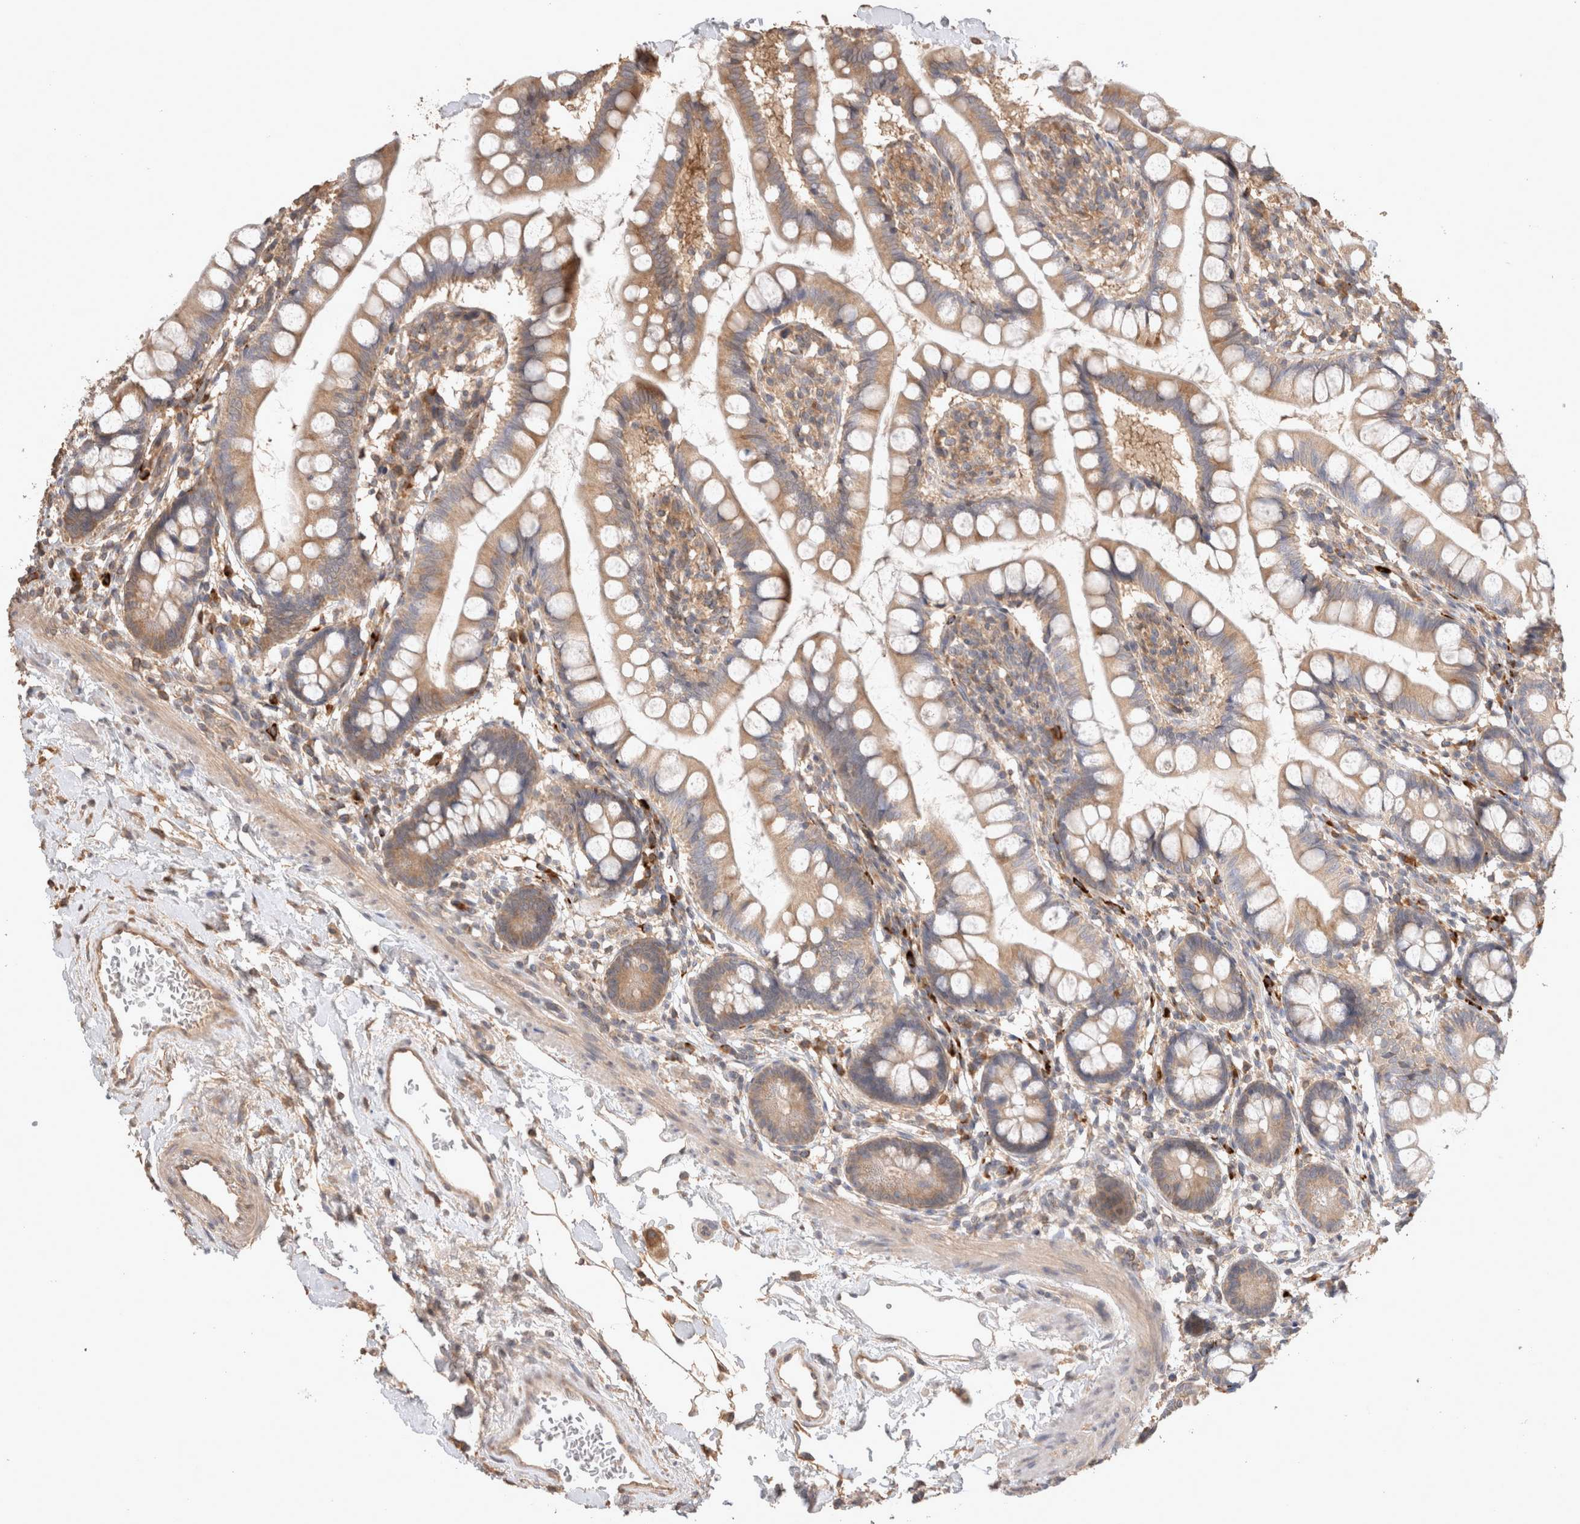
{"staining": {"intensity": "moderate", "quantity": ">75%", "location": "cytoplasmic/membranous"}, "tissue": "small intestine", "cell_type": "Glandular cells", "image_type": "normal", "snomed": [{"axis": "morphology", "description": "Normal tissue, NOS"}, {"axis": "topography", "description": "Small intestine"}], "caption": "Unremarkable small intestine exhibits moderate cytoplasmic/membranous staining in about >75% of glandular cells The protein of interest is shown in brown color, while the nuclei are stained blue..", "gene": "HROB", "patient": {"sex": "female", "age": 84}}